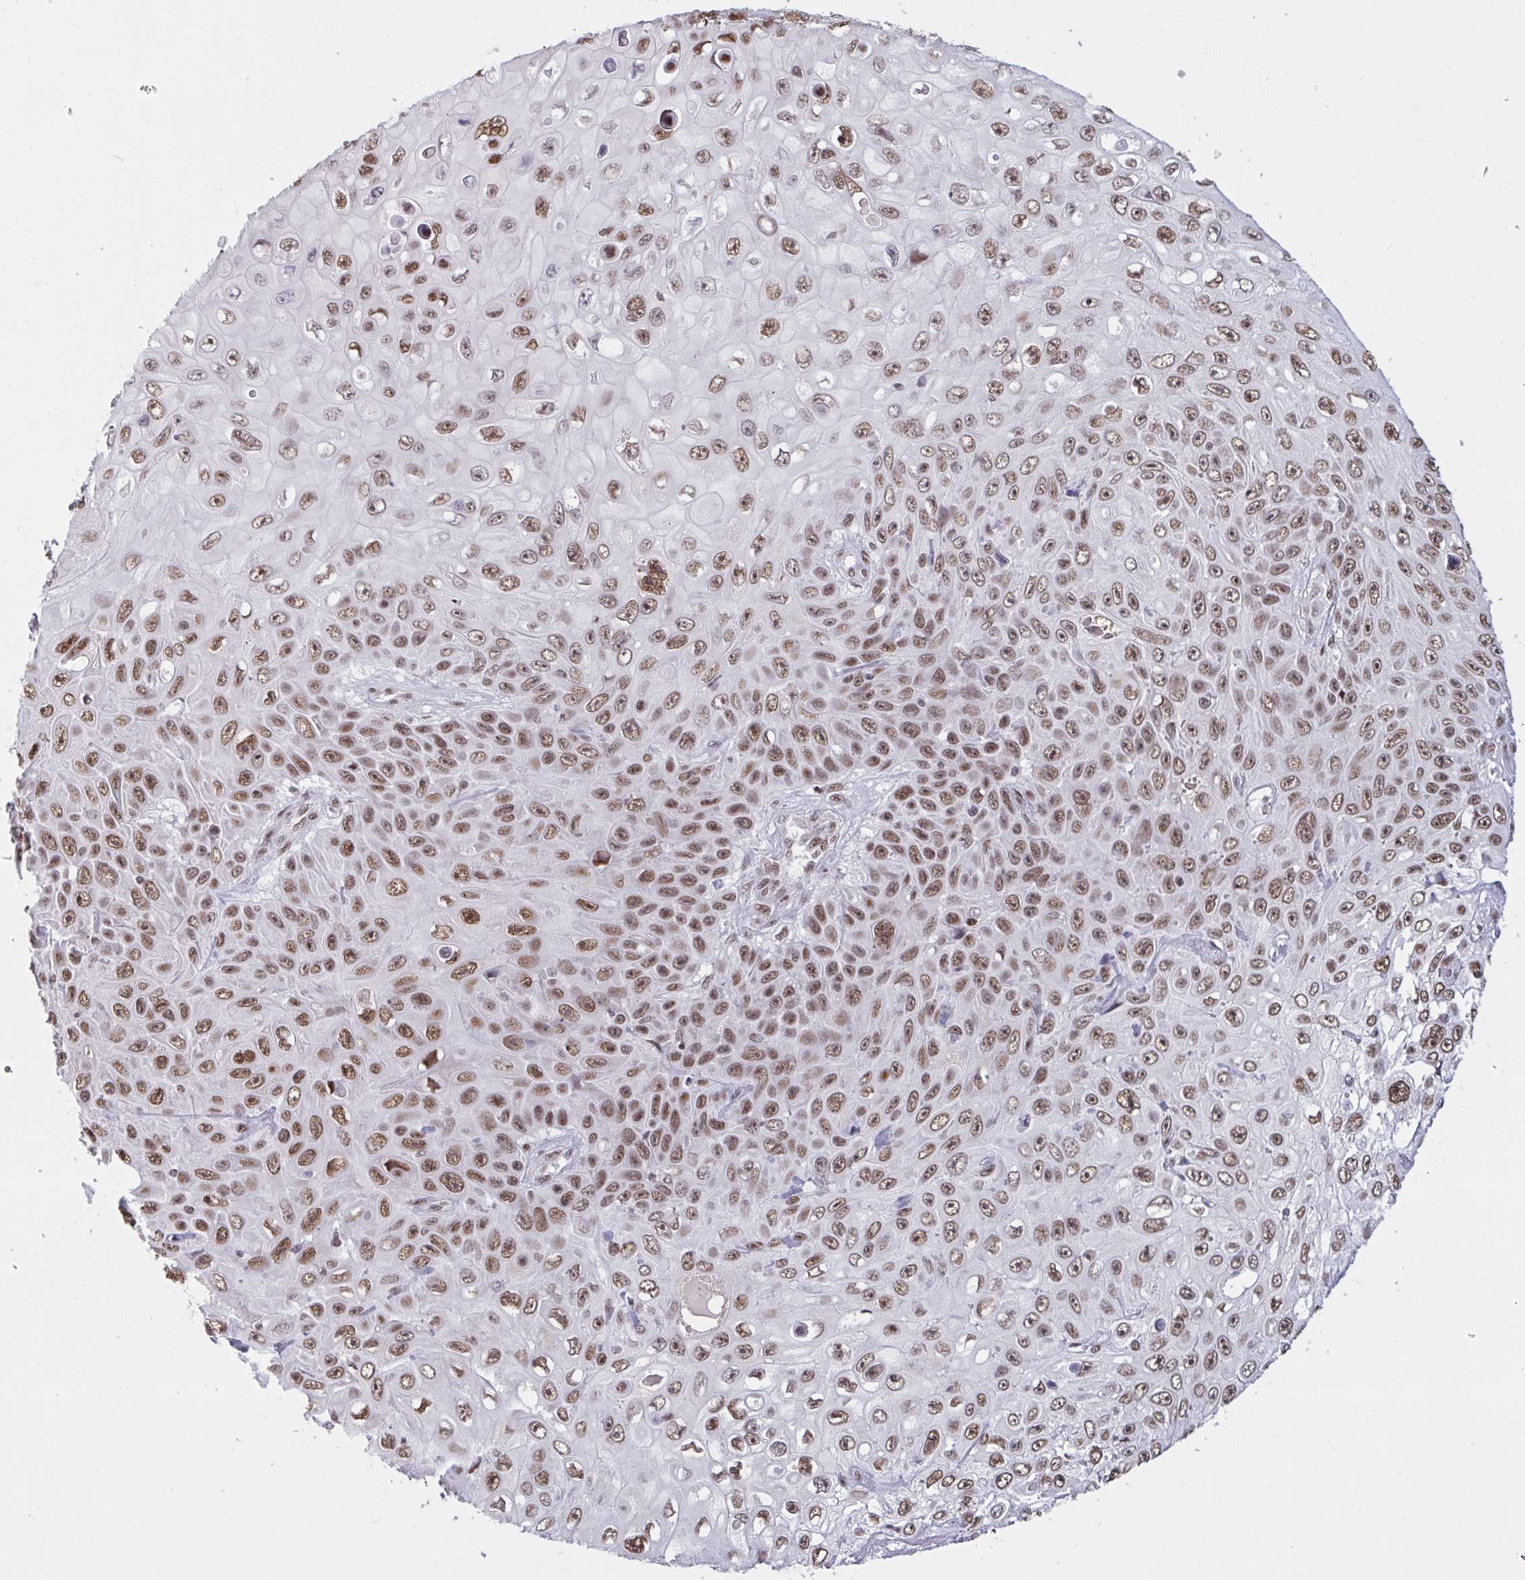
{"staining": {"intensity": "moderate", "quantity": ">75%", "location": "nuclear"}, "tissue": "skin cancer", "cell_type": "Tumor cells", "image_type": "cancer", "snomed": [{"axis": "morphology", "description": "Squamous cell carcinoma, NOS"}, {"axis": "topography", "description": "Skin"}], "caption": "Protein expression analysis of human skin cancer reveals moderate nuclear expression in about >75% of tumor cells. Nuclei are stained in blue.", "gene": "CBFA2T2", "patient": {"sex": "male", "age": 82}}